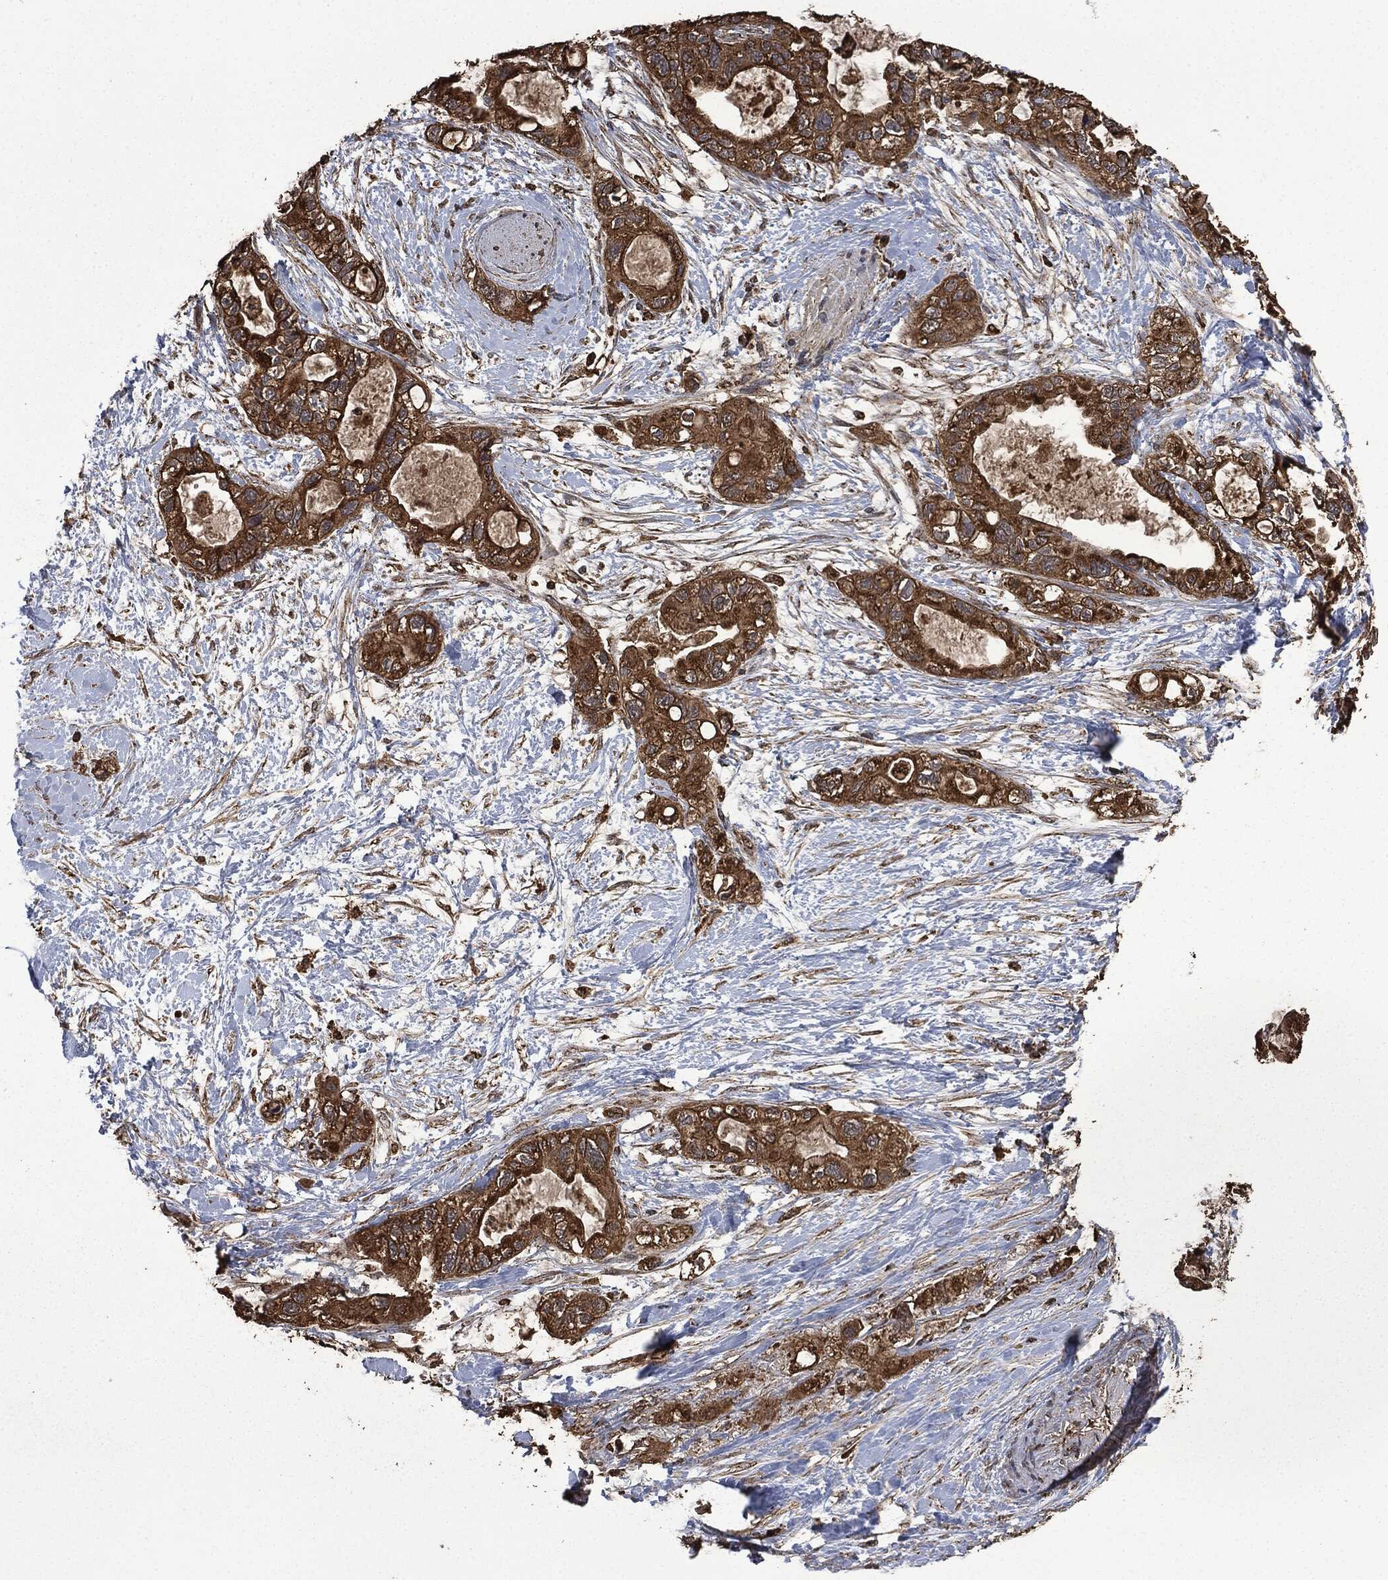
{"staining": {"intensity": "strong", "quantity": ">75%", "location": "cytoplasmic/membranous"}, "tissue": "pancreatic cancer", "cell_type": "Tumor cells", "image_type": "cancer", "snomed": [{"axis": "morphology", "description": "Adenocarcinoma, NOS"}, {"axis": "topography", "description": "Pancreas"}], "caption": "A brown stain labels strong cytoplasmic/membranous positivity of a protein in adenocarcinoma (pancreatic) tumor cells.", "gene": "LIG3", "patient": {"sex": "female", "age": 56}}